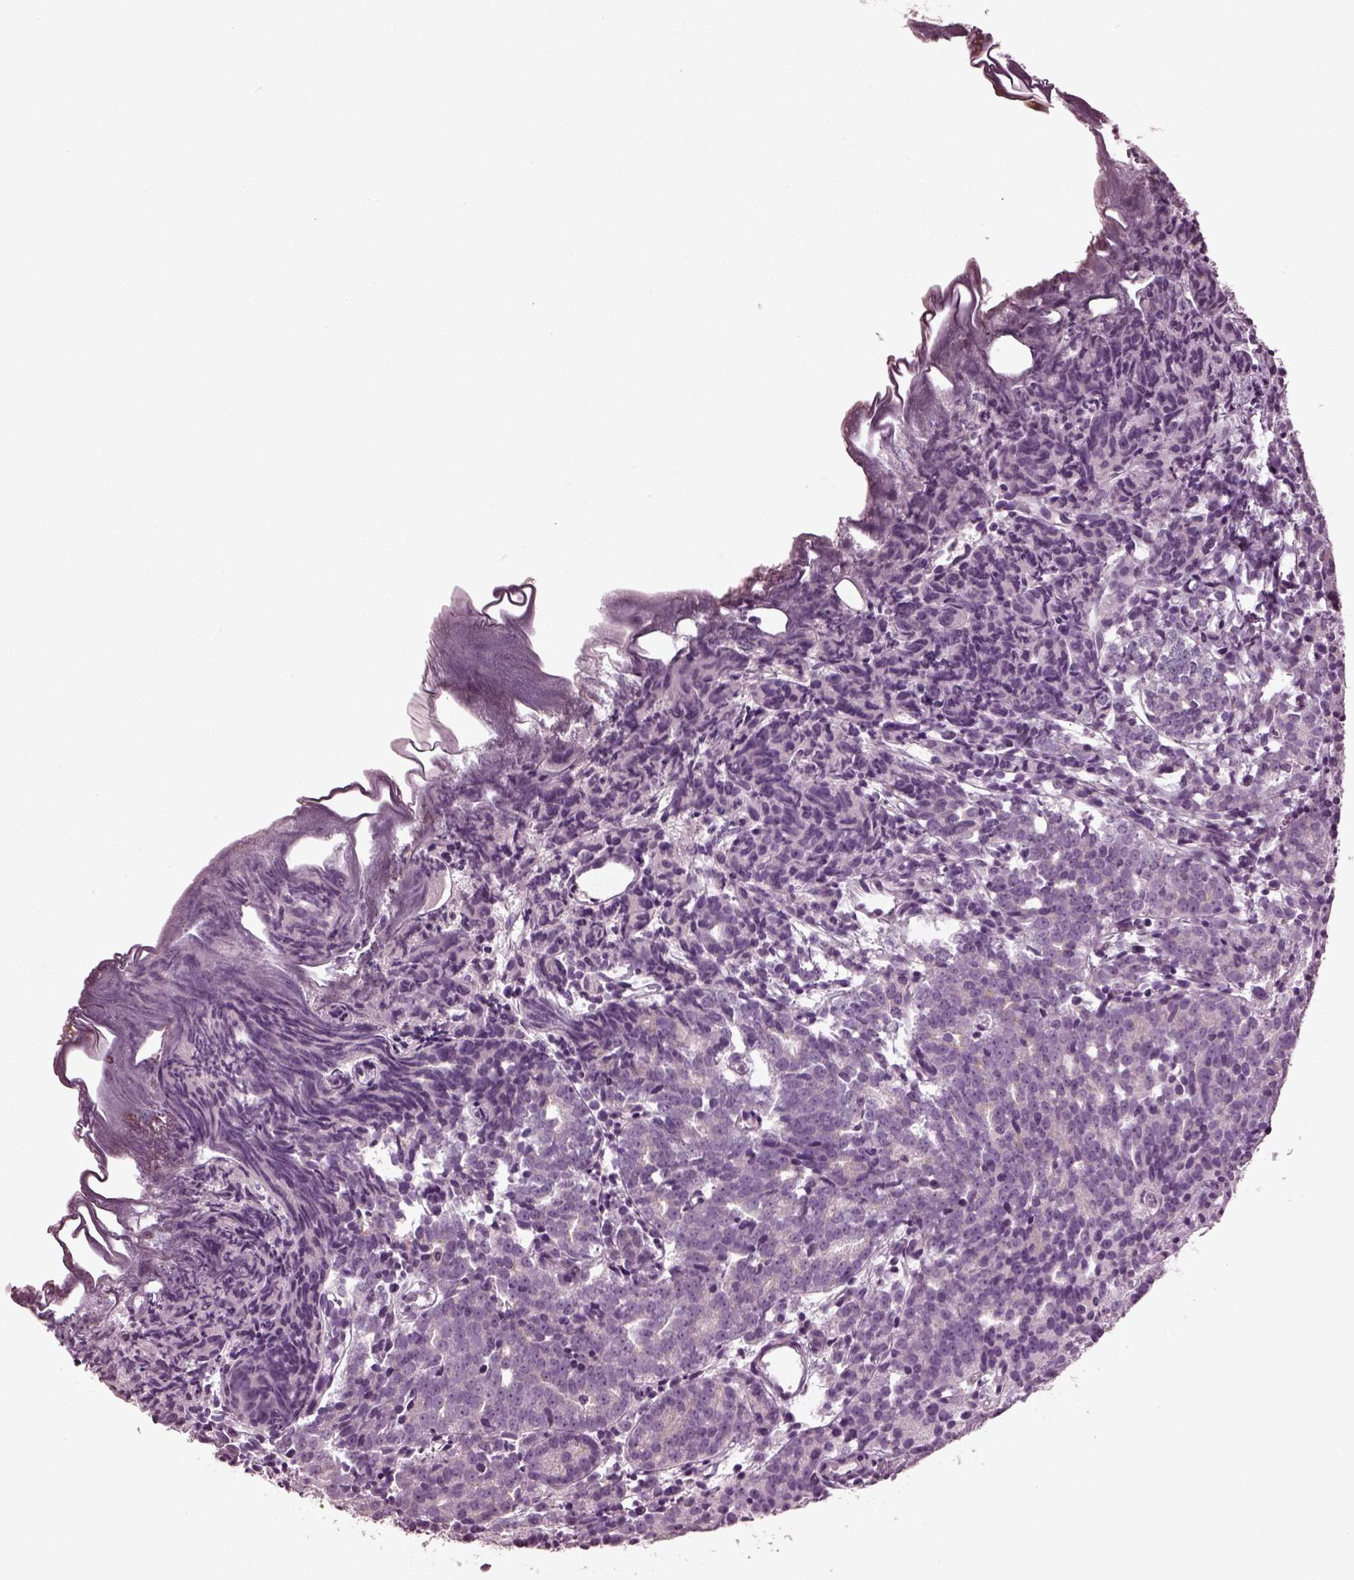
{"staining": {"intensity": "negative", "quantity": "none", "location": "none"}, "tissue": "prostate cancer", "cell_type": "Tumor cells", "image_type": "cancer", "snomed": [{"axis": "morphology", "description": "Adenocarcinoma, High grade"}, {"axis": "topography", "description": "Prostate"}], "caption": "An immunohistochemistry (IHC) histopathology image of prostate cancer is shown. There is no staining in tumor cells of prostate cancer.", "gene": "MIB2", "patient": {"sex": "male", "age": 53}}